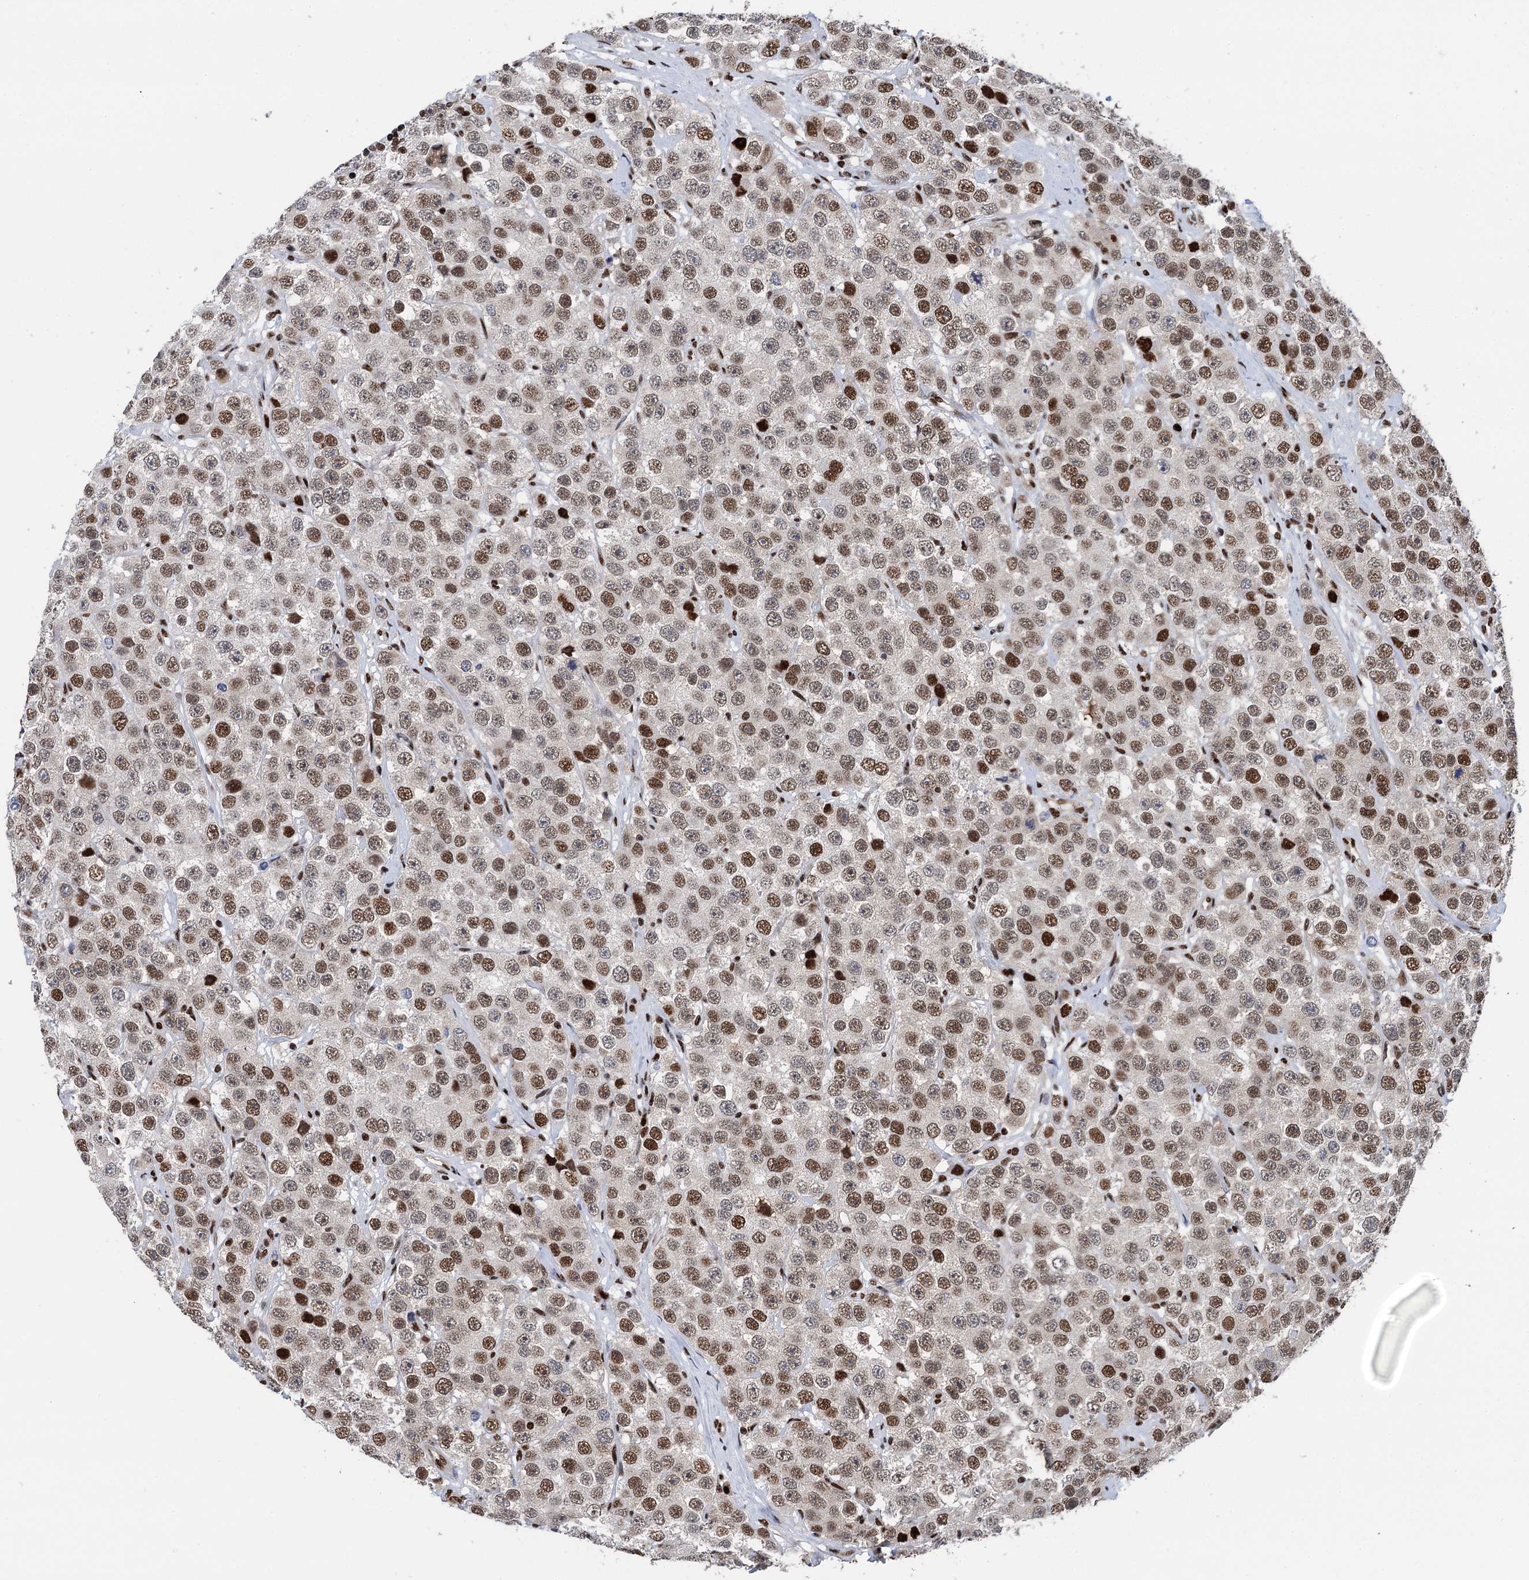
{"staining": {"intensity": "moderate", "quantity": "25%-75%", "location": "nuclear"}, "tissue": "testis cancer", "cell_type": "Tumor cells", "image_type": "cancer", "snomed": [{"axis": "morphology", "description": "Seminoma, NOS"}, {"axis": "topography", "description": "Testis"}], "caption": "Protein analysis of seminoma (testis) tissue shows moderate nuclear positivity in approximately 25%-75% of tumor cells. (DAB (3,3'-diaminobenzidine) IHC, brown staining for protein, blue staining for nuclei).", "gene": "PPP4R1", "patient": {"sex": "male", "age": 28}}